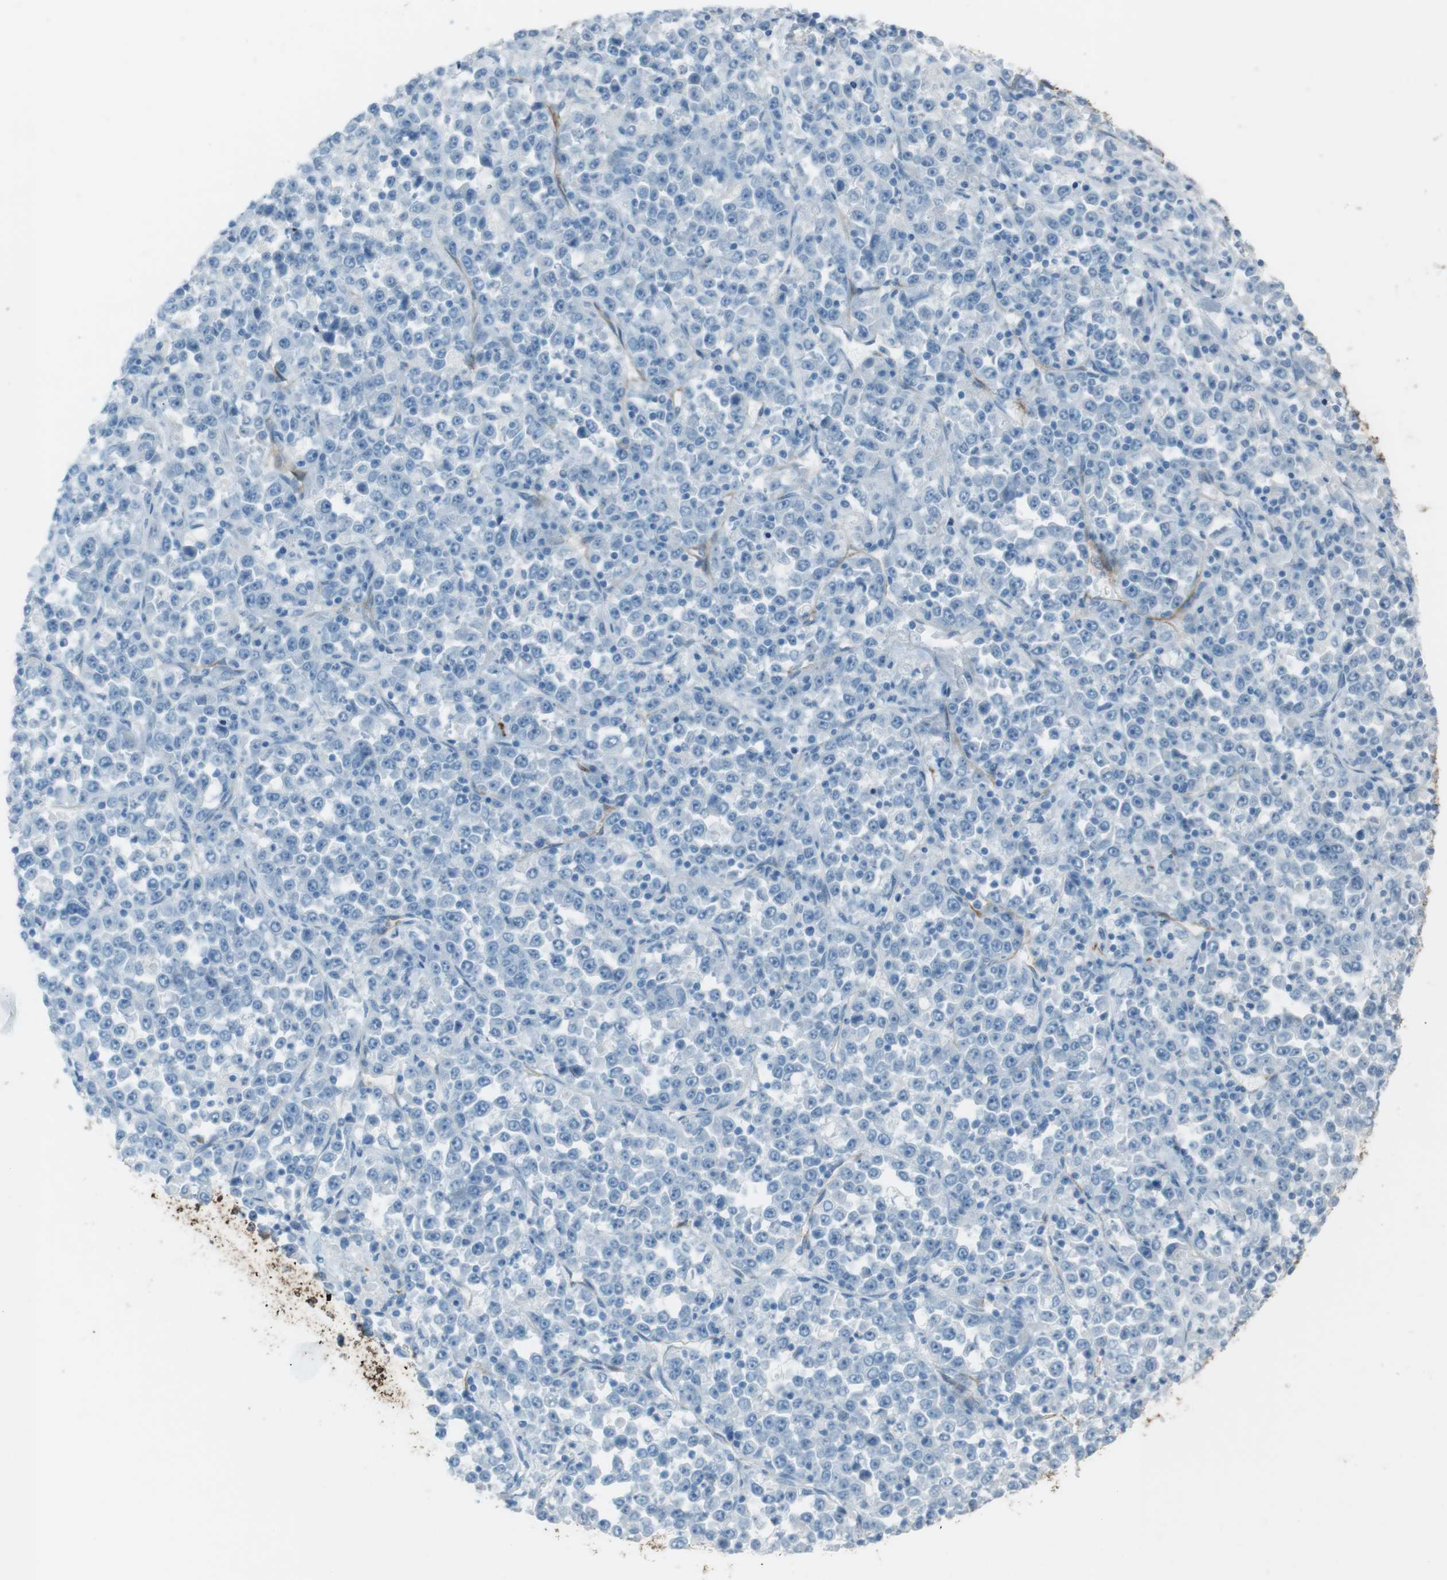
{"staining": {"intensity": "negative", "quantity": "none", "location": "none"}, "tissue": "stomach cancer", "cell_type": "Tumor cells", "image_type": "cancer", "snomed": [{"axis": "morphology", "description": "Normal tissue, NOS"}, {"axis": "morphology", "description": "Adenocarcinoma, NOS"}, {"axis": "topography", "description": "Stomach, upper"}, {"axis": "topography", "description": "Stomach"}], "caption": "High power microscopy image of an immunohistochemistry histopathology image of stomach cancer, revealing no significant staining in tumor cells.", "gene": "TUBB2A", "patient": {"sex": "male", "age": 59}}